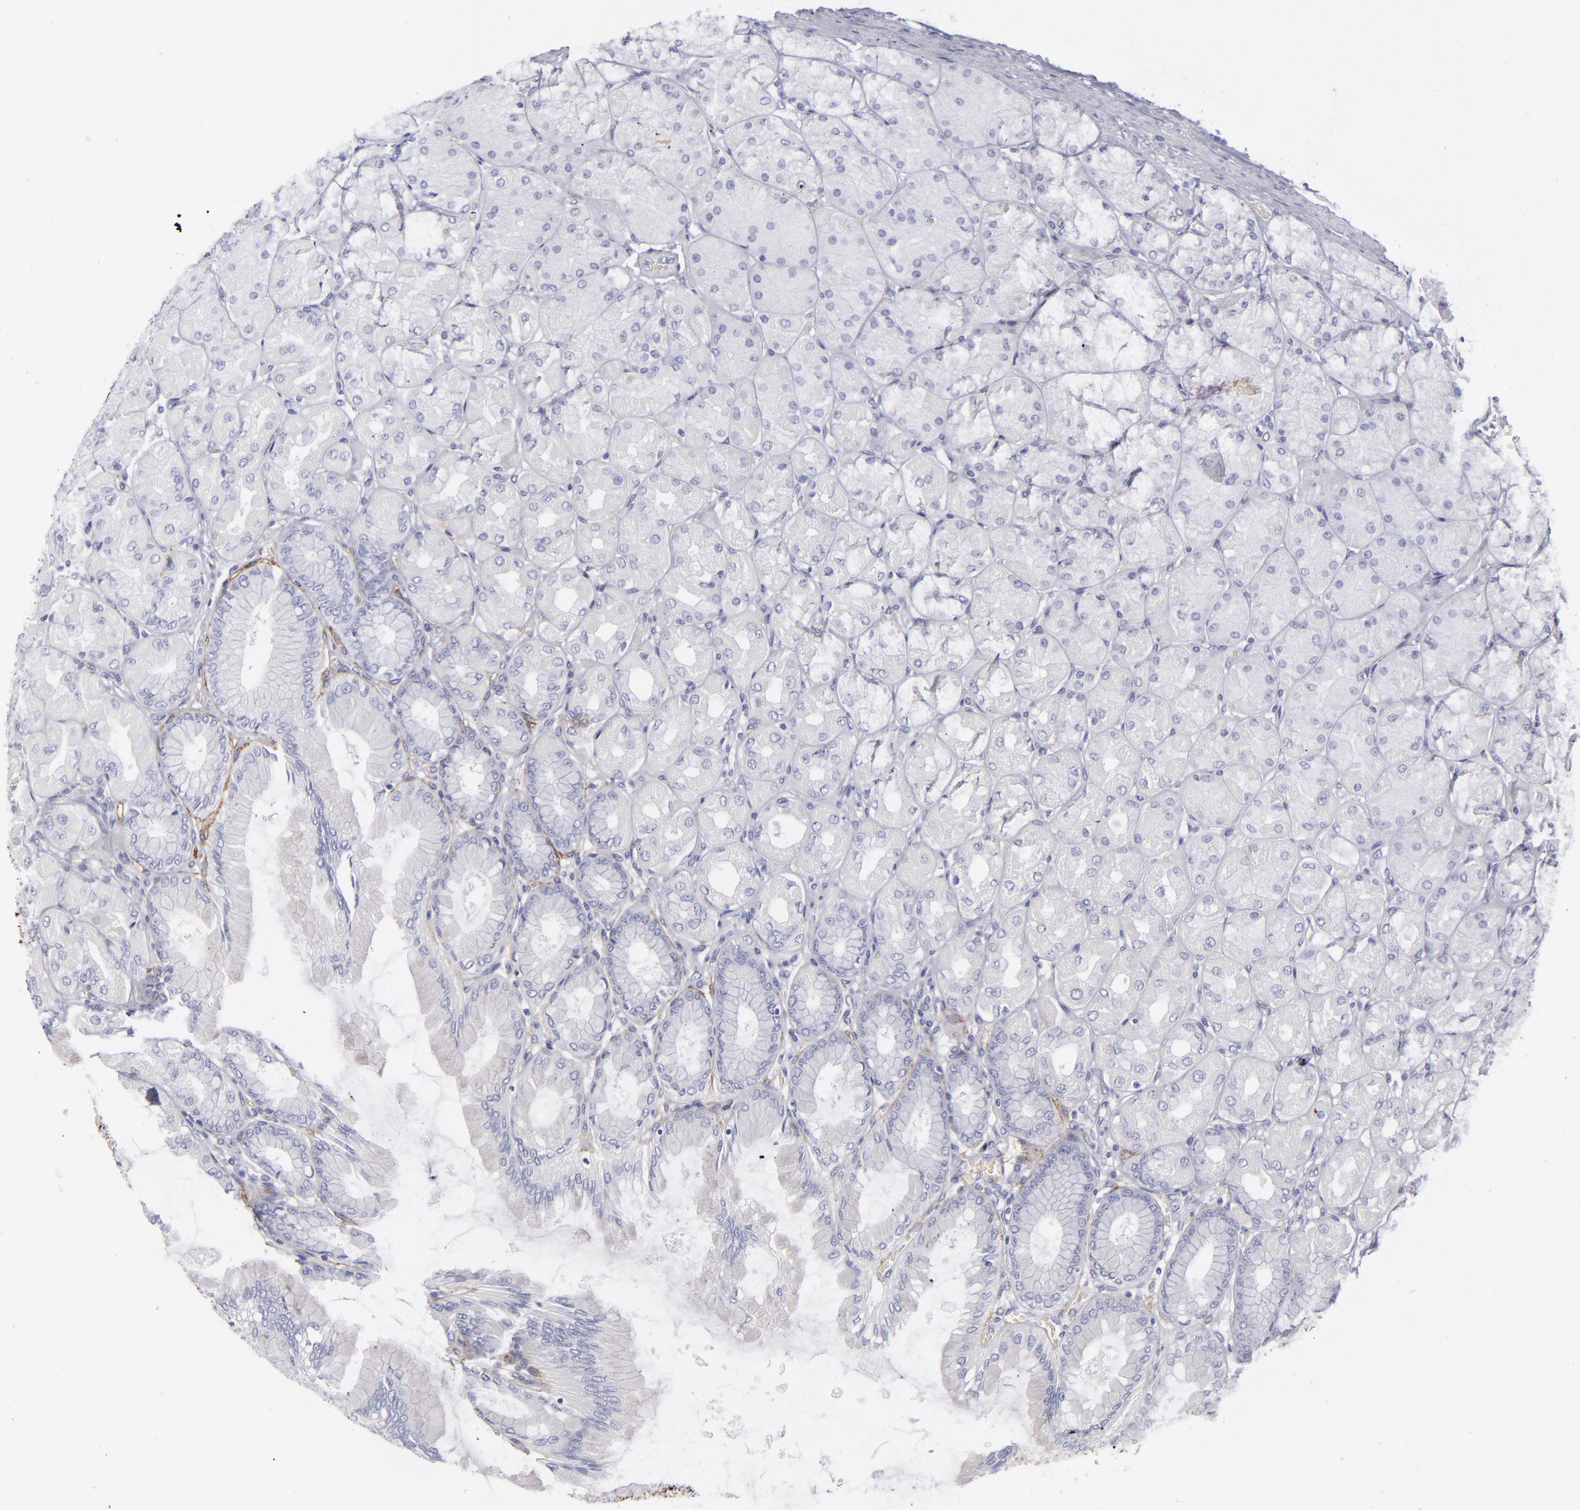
{"staining": {"intensity": "negative", "quantity": "none", "location": "none"}, "tissue": "stomach", "cell_type": "Glandular cells", "image_type": "normal", "snomed": [{"axis": "morphology", "description": "Normal tissue, NOS"}, {"axis": "topography", "description": "Stomach, upper"}], "caption": "Immunohistochemistry (IHC) image of benign stomach: human stomach stained with DAB (3,3'-diaminobenzidine) demonstrates no significant protein positivity in glandular cells.", "gene": "ANPEP", "patient": {"sex": "female", "age": 56}}